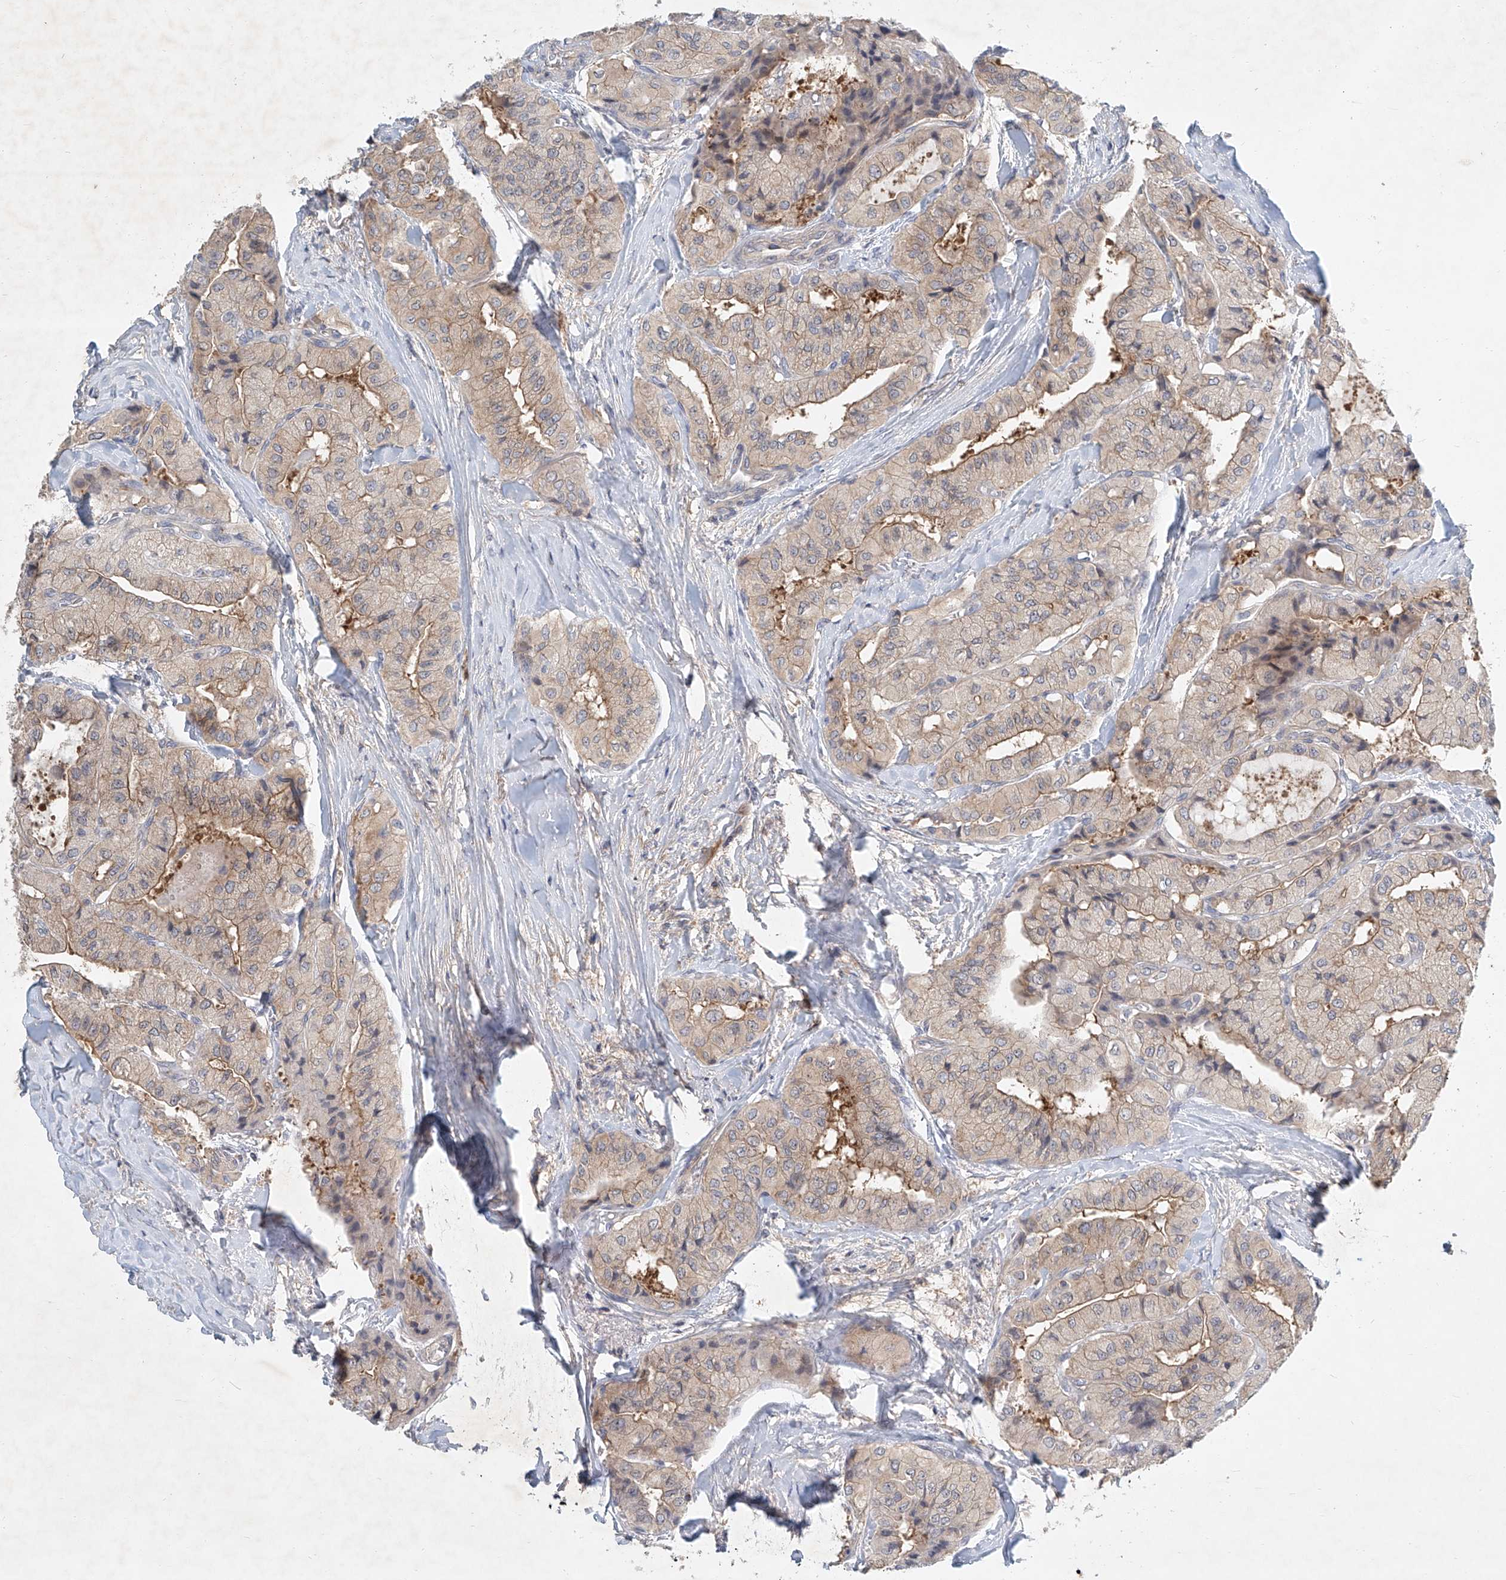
{"staining": {"intensity": "weak", "quantity": "25%-75%", "location": "cytoplasmic/membranous"}, "tissue": "thyroid cancer", "cell_type": "Tumor cells", "image_type": "cancer", "snomed": [{"axis": "morphology", "description": "Papillary adenocarcinoma, NOS"}, {"axis": "topography", "description": "Thyroid gland"}], "caption": "Human thyroid papillary adenocarcinoma stained for a protein (brown) reveals weak cytoplasmic/membranous positive expression in about 25%-75% of tumor cells.", "gene": "CARMIL1", "patient": {"sex": "female", "age": 59}}